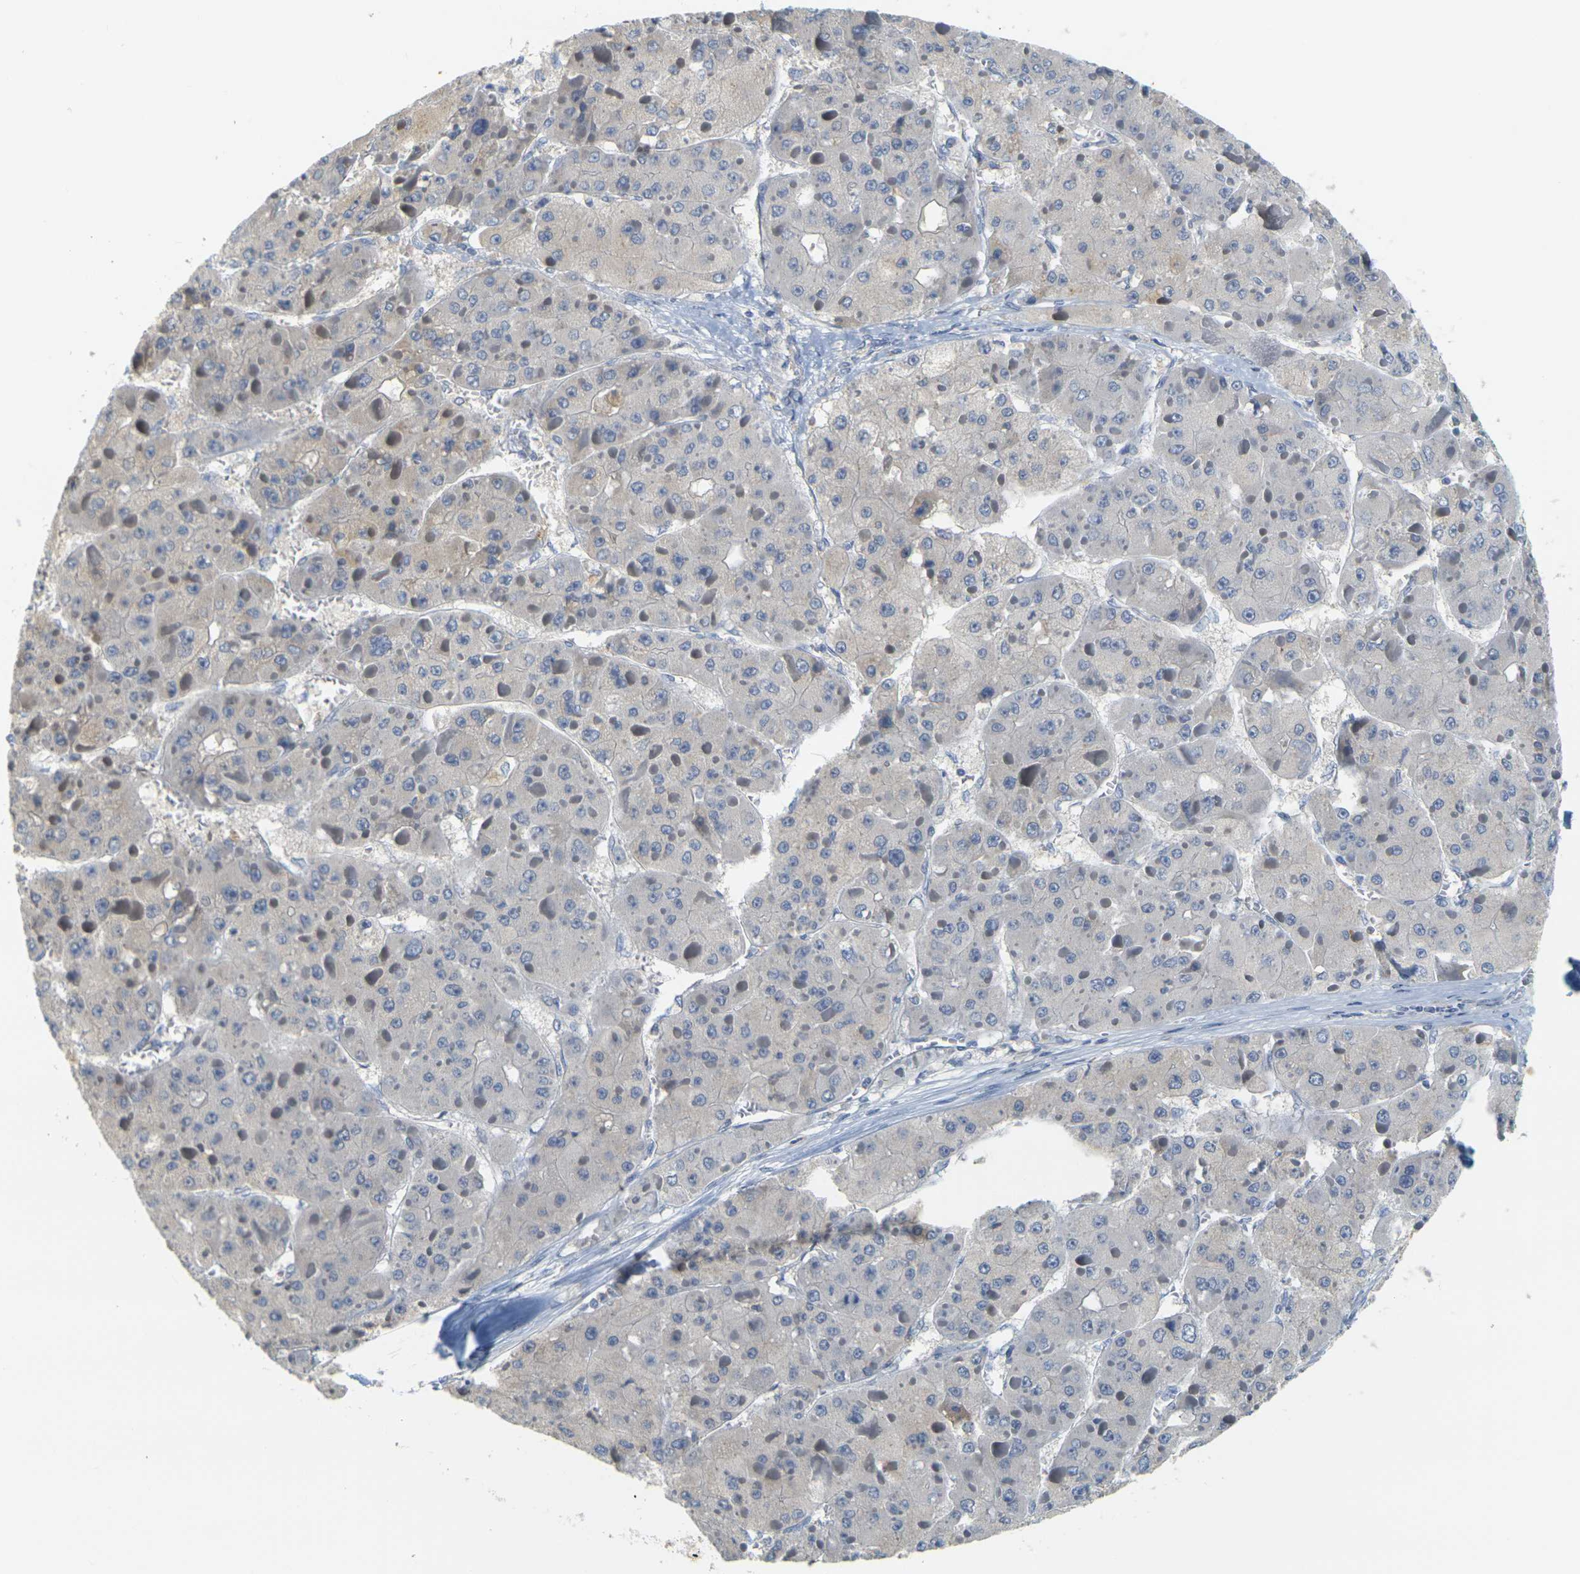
{"staining": {"intensity": "weak", "quantity": "<25%", "location": "cytoplasmic/membranous"}, "tissue": "liver cancer", "cell_type": "Tumor cells", "image_type": "cancer", "snomed": [{"axis": "morphology", "description": "Carcinoma, Hepatocellular, NOS"}, {"axis": "topography", "description": "Liver"}], "caption": "There is no significant positivity in tumor cells of liver cancer. The staining was performed using DAB to visualize the protein expression in brown, while the nuclei were stained in blue with hematoxylin (Magnification: 20x).", "gene": "GDAP1", "patient": {"sex": "female", "age": 73}}